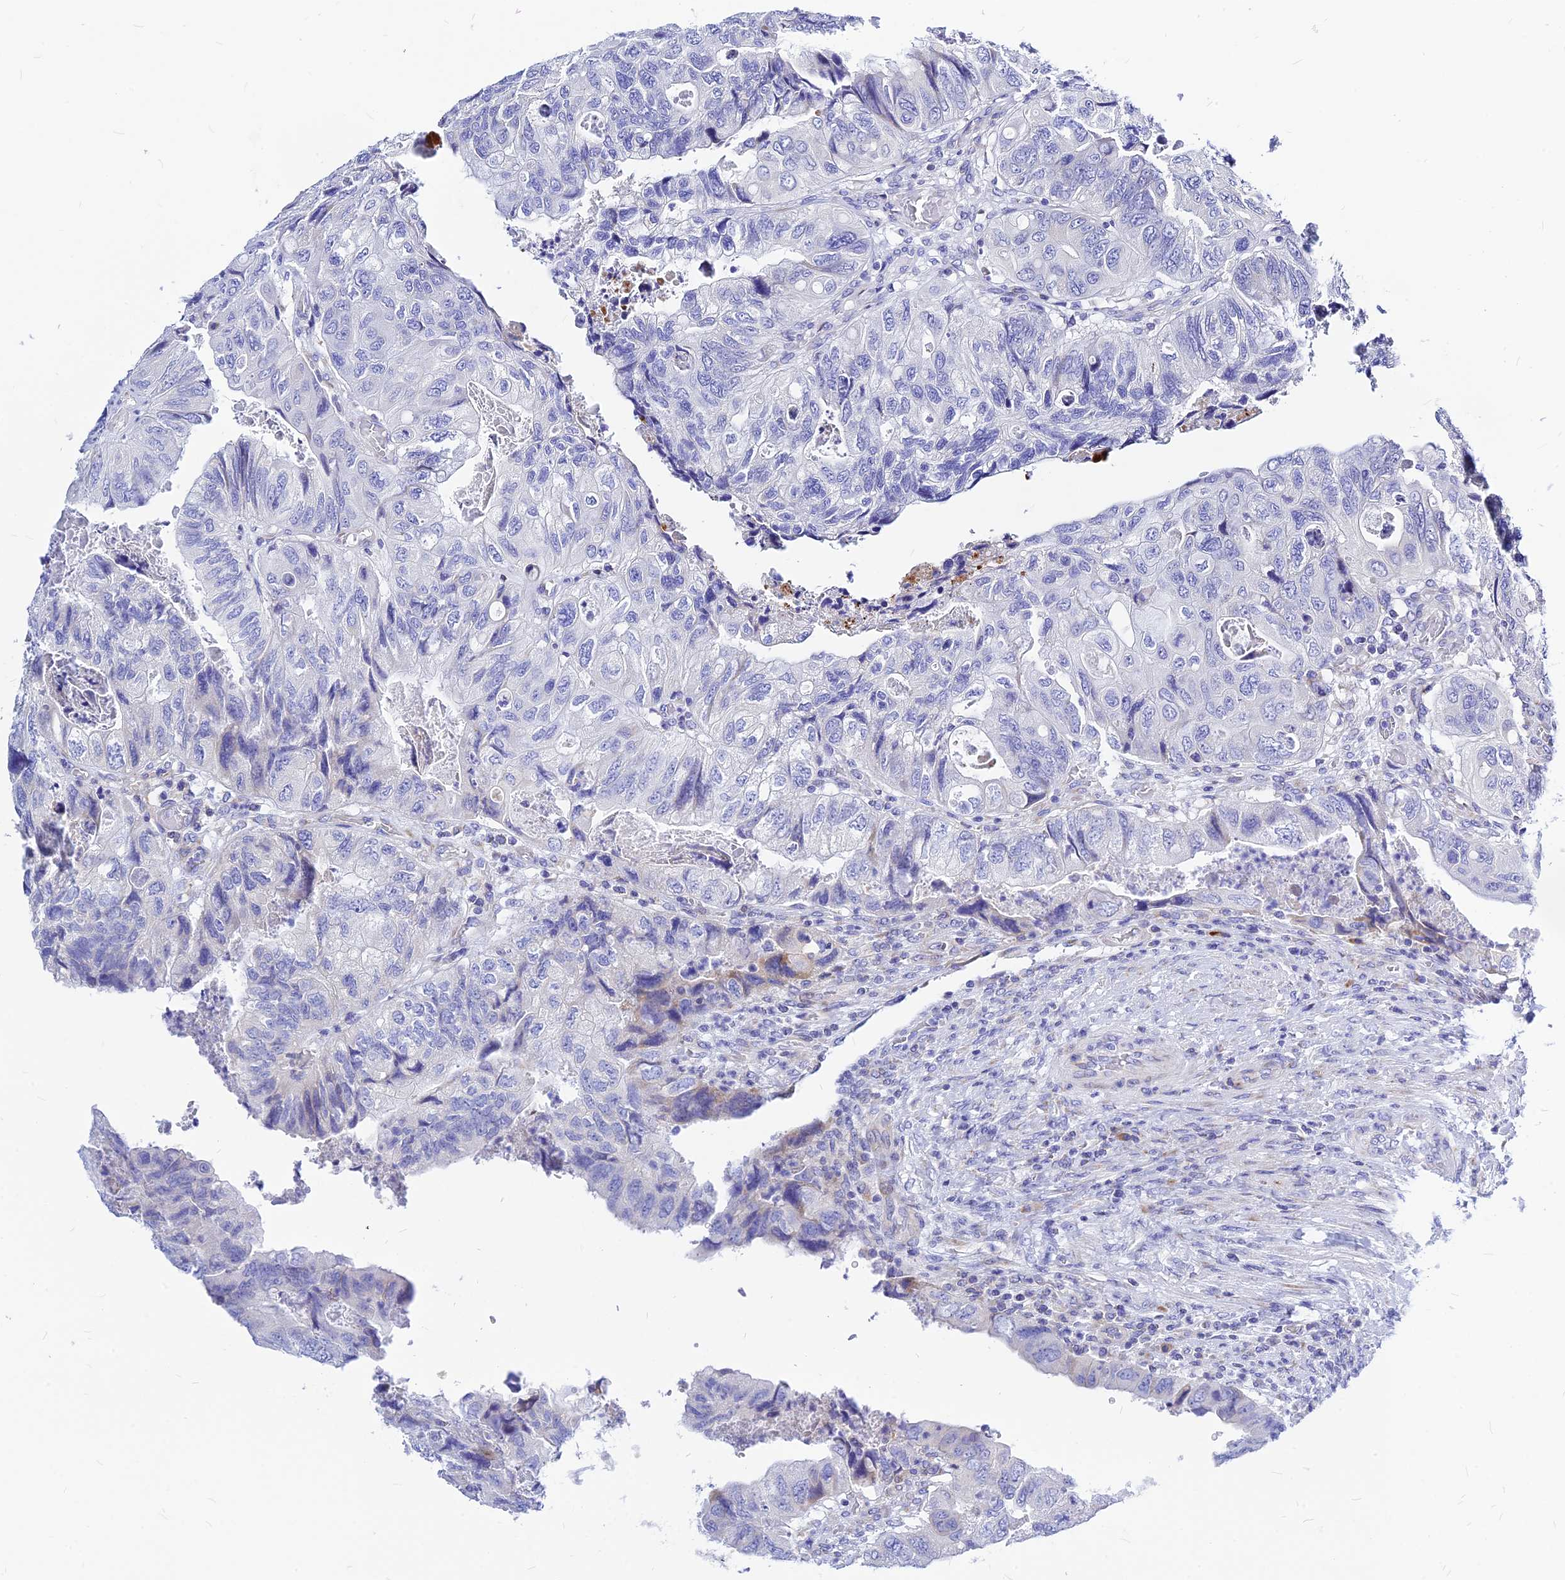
{"staining": {"intensity": "negative", "quantity": "none", "location": "none"}, "tissue": "colorectal cancer", "cell_type": "Tumor cells", "image_type": "cancer", "snomed": [{"axis": "morphology", "description": "Adenocarcinoma, NOS"}, {"axis": "topography", "description": "Rectum"}], "caption": "A high-resolution image shows immunohistochemistry (IHC) staining of colorectal cancer, which demonstrates no significant staining in tumor cells.", "gene": "CNOT6", "patient": {"sex": "male", "age": 63}}